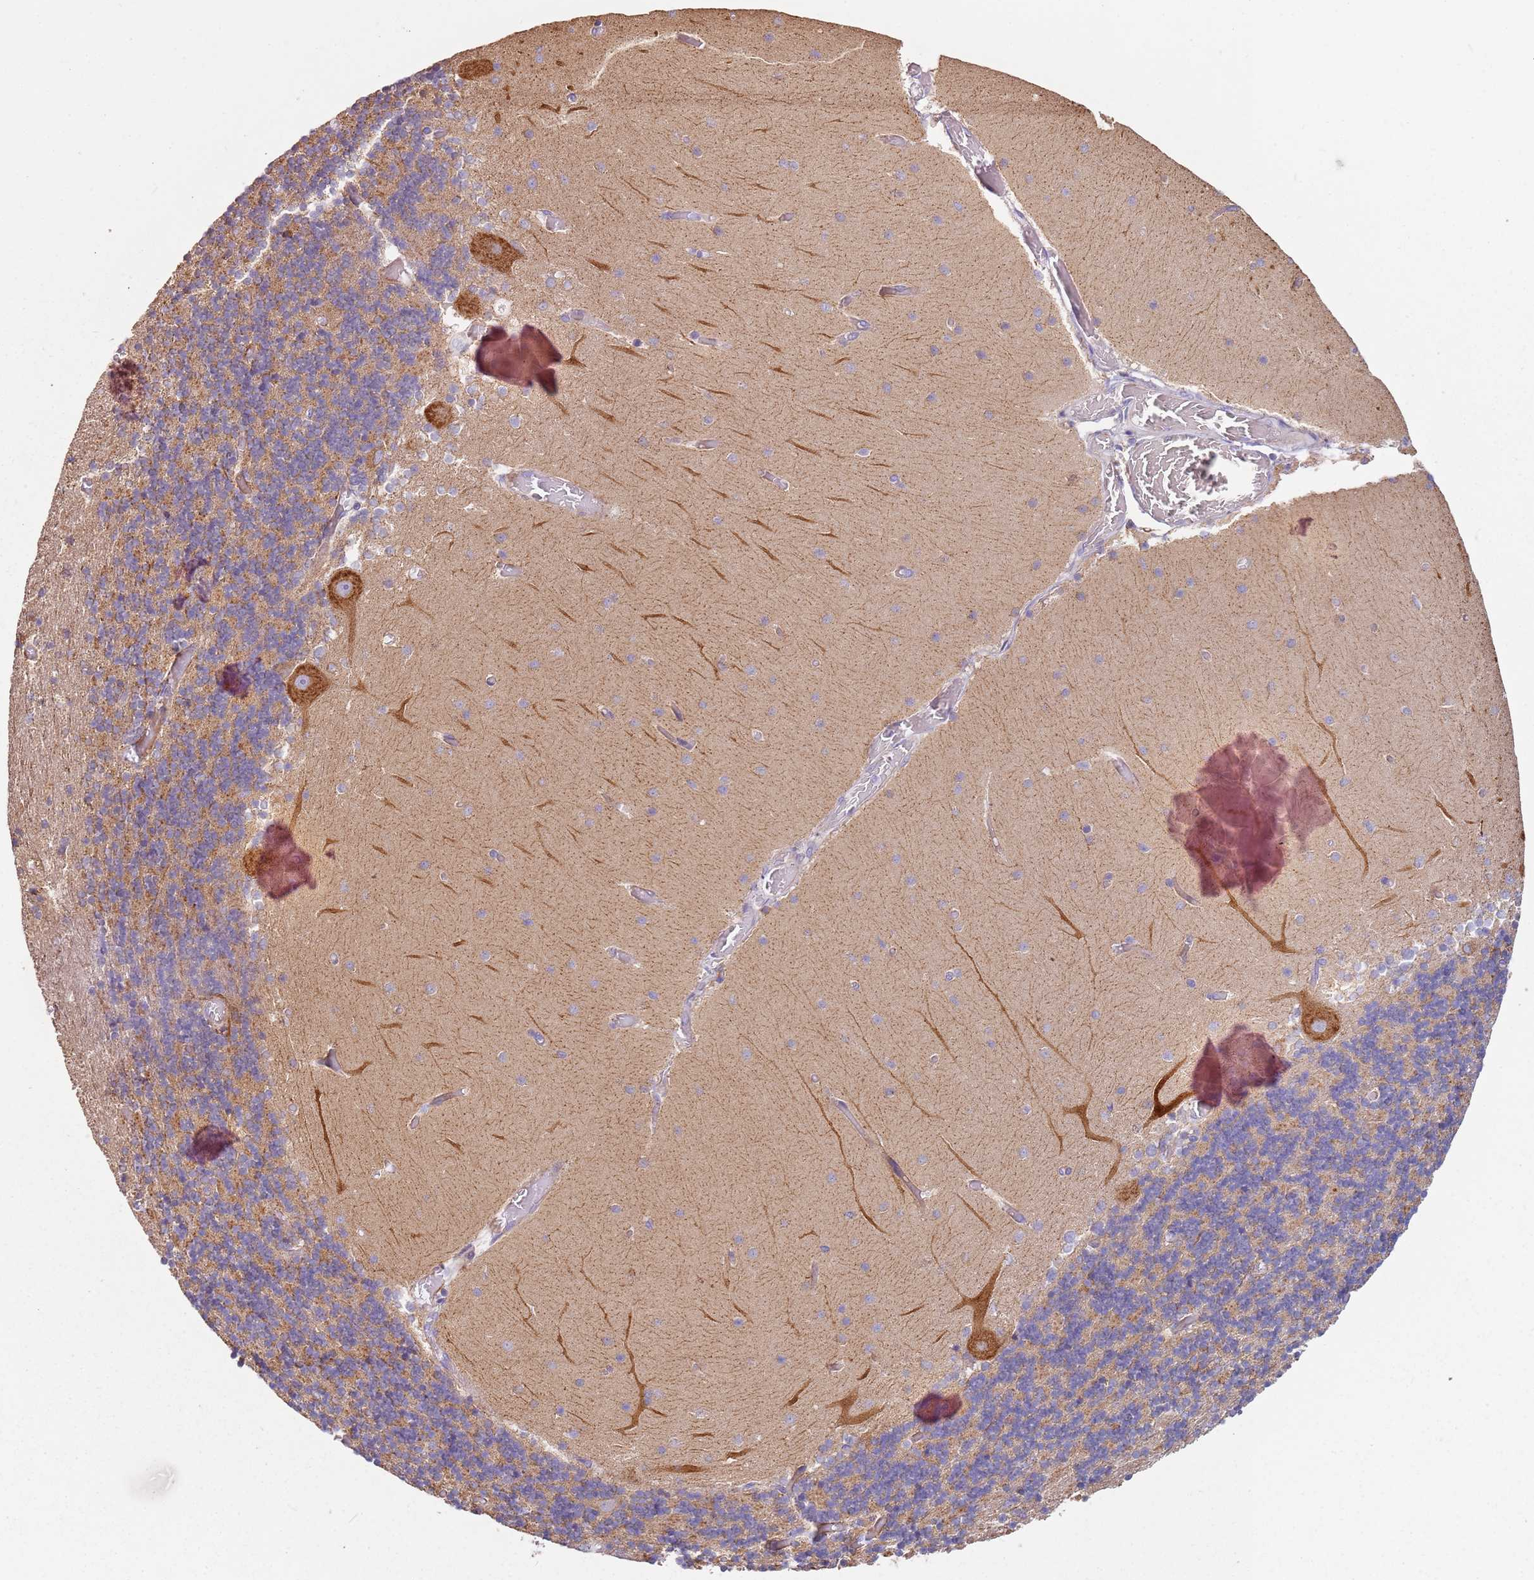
{"staining": {"intensity": "weak", "quantity": "25%-75%", "location": "cytoplasmic/membranous"}, "tissue": "cerebellum", "cell_type": "Cells in granular layer", "image_type": "normal", "snomed": [{"axis": "morphology", "description": "Normal tissue, NOS"}, {"axis": "topography", "description": "Cerebellum"}], "caption": "High-power microscopy captured an immunohistochemistry micrograph of normal cerebellum, revealing weak cytoplasmic/membranous staining in approximately 25%-75% of cells in granular layer. (IHC, brightfield microscopy, high magnification).", "gene": "ALS2", "patient": {"sex": "female", "age": 28}}